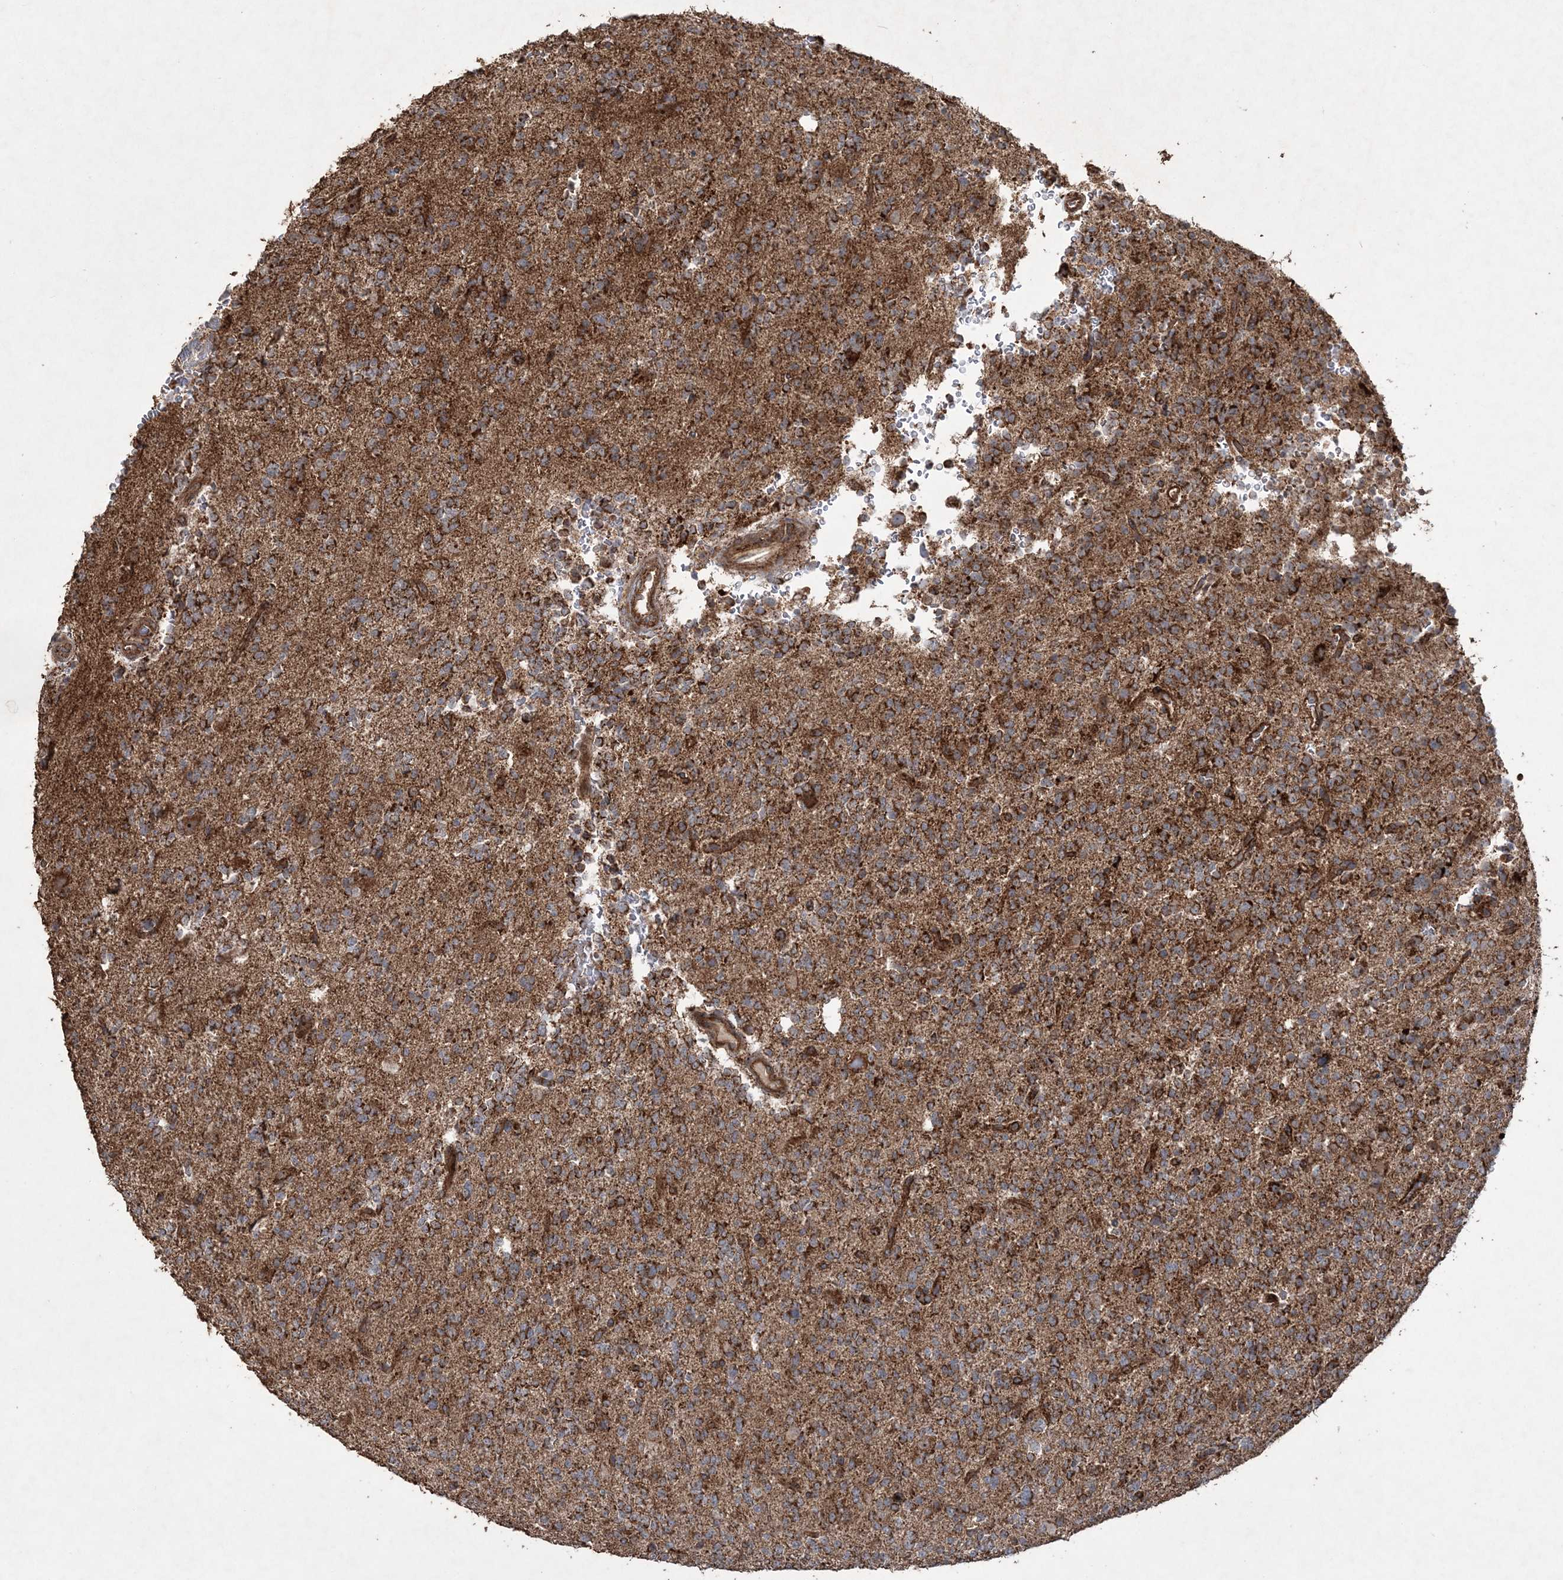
{"staining": {"intensity": "strong", "quantity": ">75%", "location": "cytoplasmic/membranous"}, "tissue": "glioma", "cell_type": "Tumor cells", "image_type": "cancer", "snomed": [{"axis": "morphology", "description": "Glioma, malignant, High grade"}, {"axis": "topography", "description": "Brain"}], "caption": "Protein expression analysis of malignant high-grade glioma shows strong cytoplasmic/membranous staining in approximately >75% of tumor cells. The staining was performed using DAB (3,3'-diaminobenzidine), with brown indicating positive protein expression. Nuclei are stained blue with hematoxylin.", "gene": "TTC7A", "patient": {"sex": "female", "age": 62}}